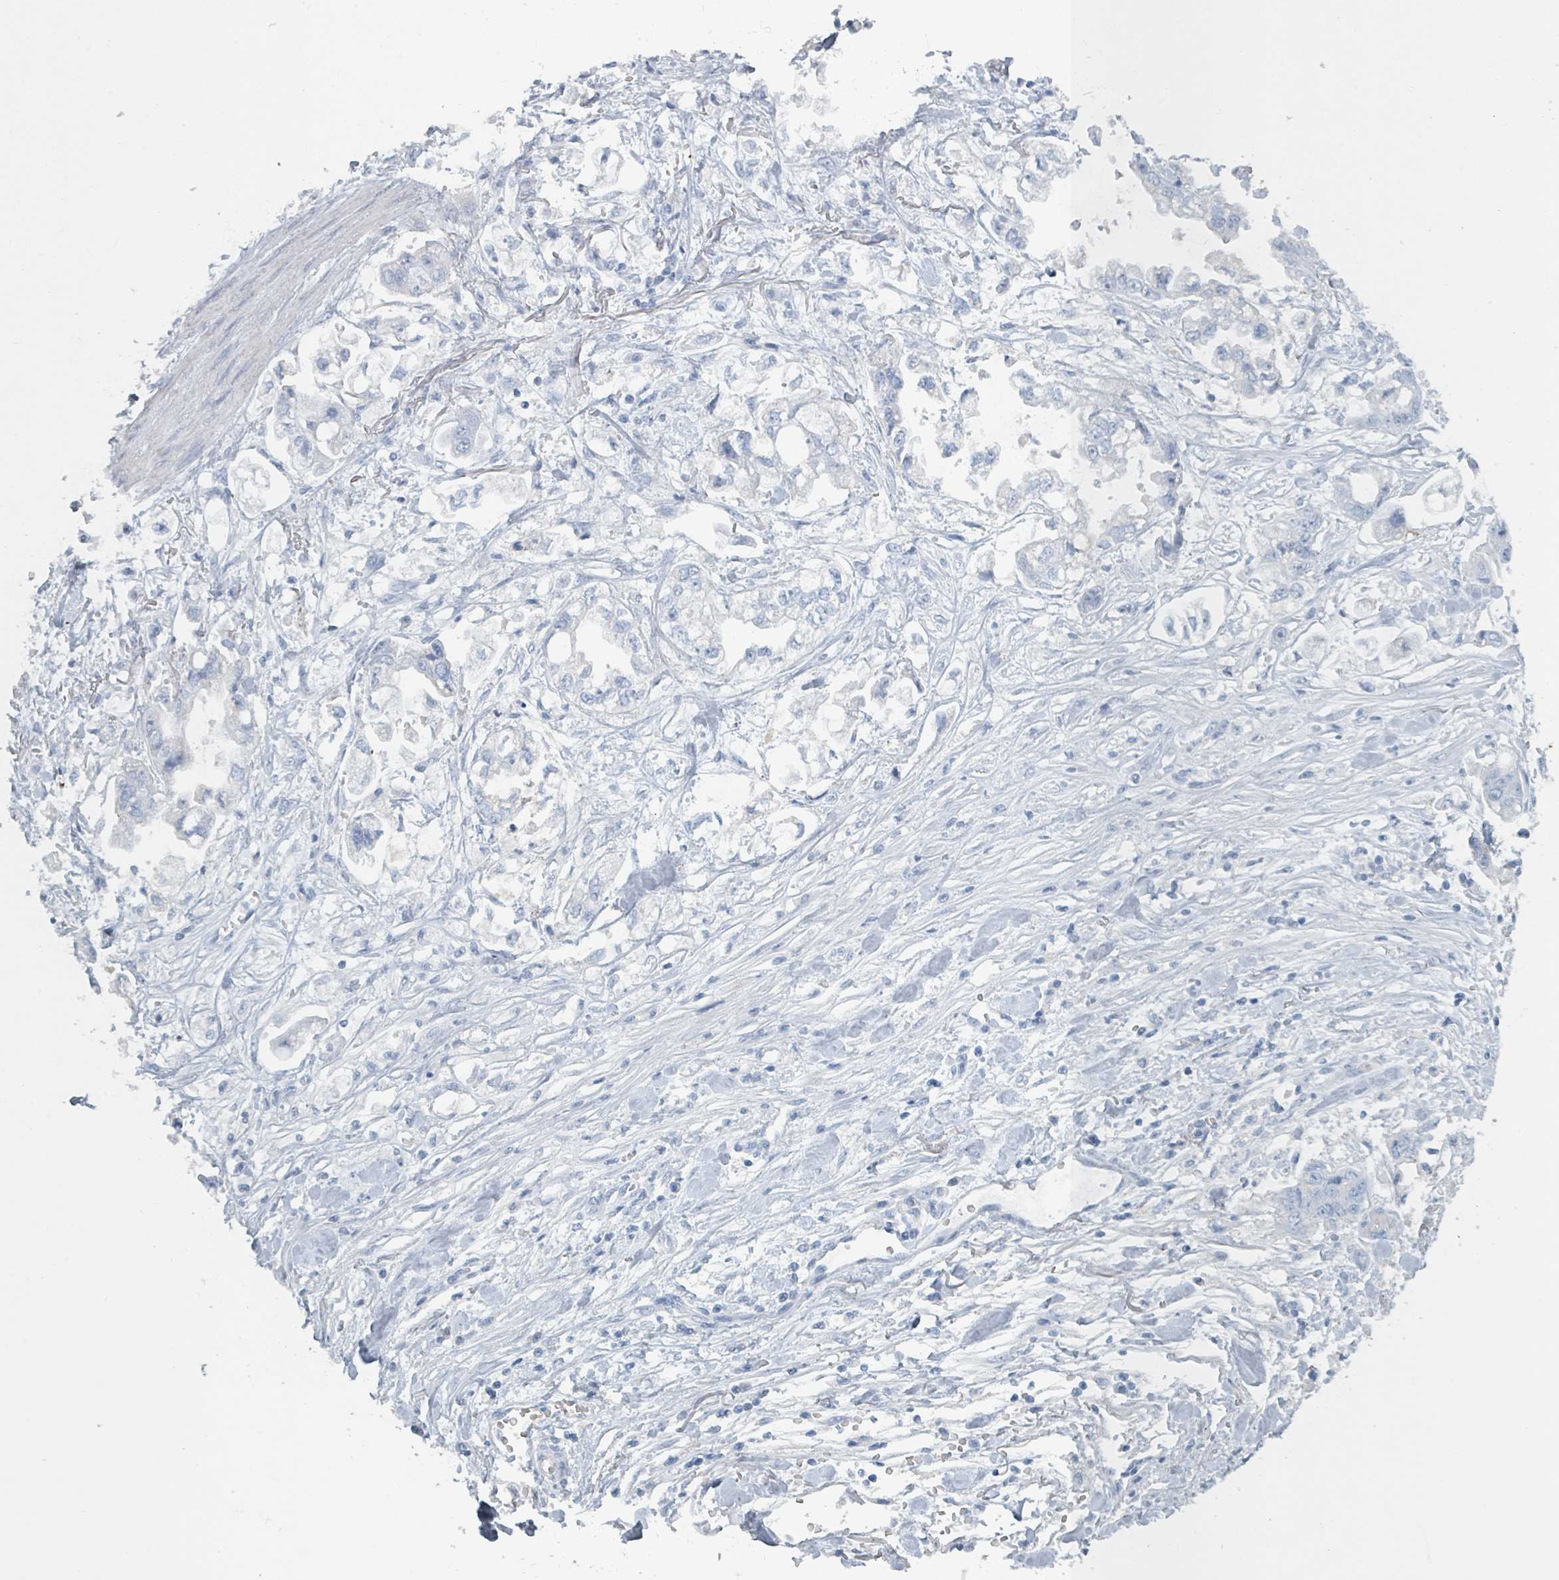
{"staining": {"intensity": "negative", "quantity": "none", "location": "none"}, "tissue": "stomach cancer", "cell_type": "Tumor cells", "image_type": "cancer", "snomed": [{"axis": "morphology", "description": "Adenocarcinoma, NOS"}, {"axis": "topography", "description": "Stomach"}], "caption": "Stomach cancer was stained to show a protein in brown. There is no significant staining in tumor cells.", "gene": "HEATR5A", "patient": {"sex": "male", "age": 62}}